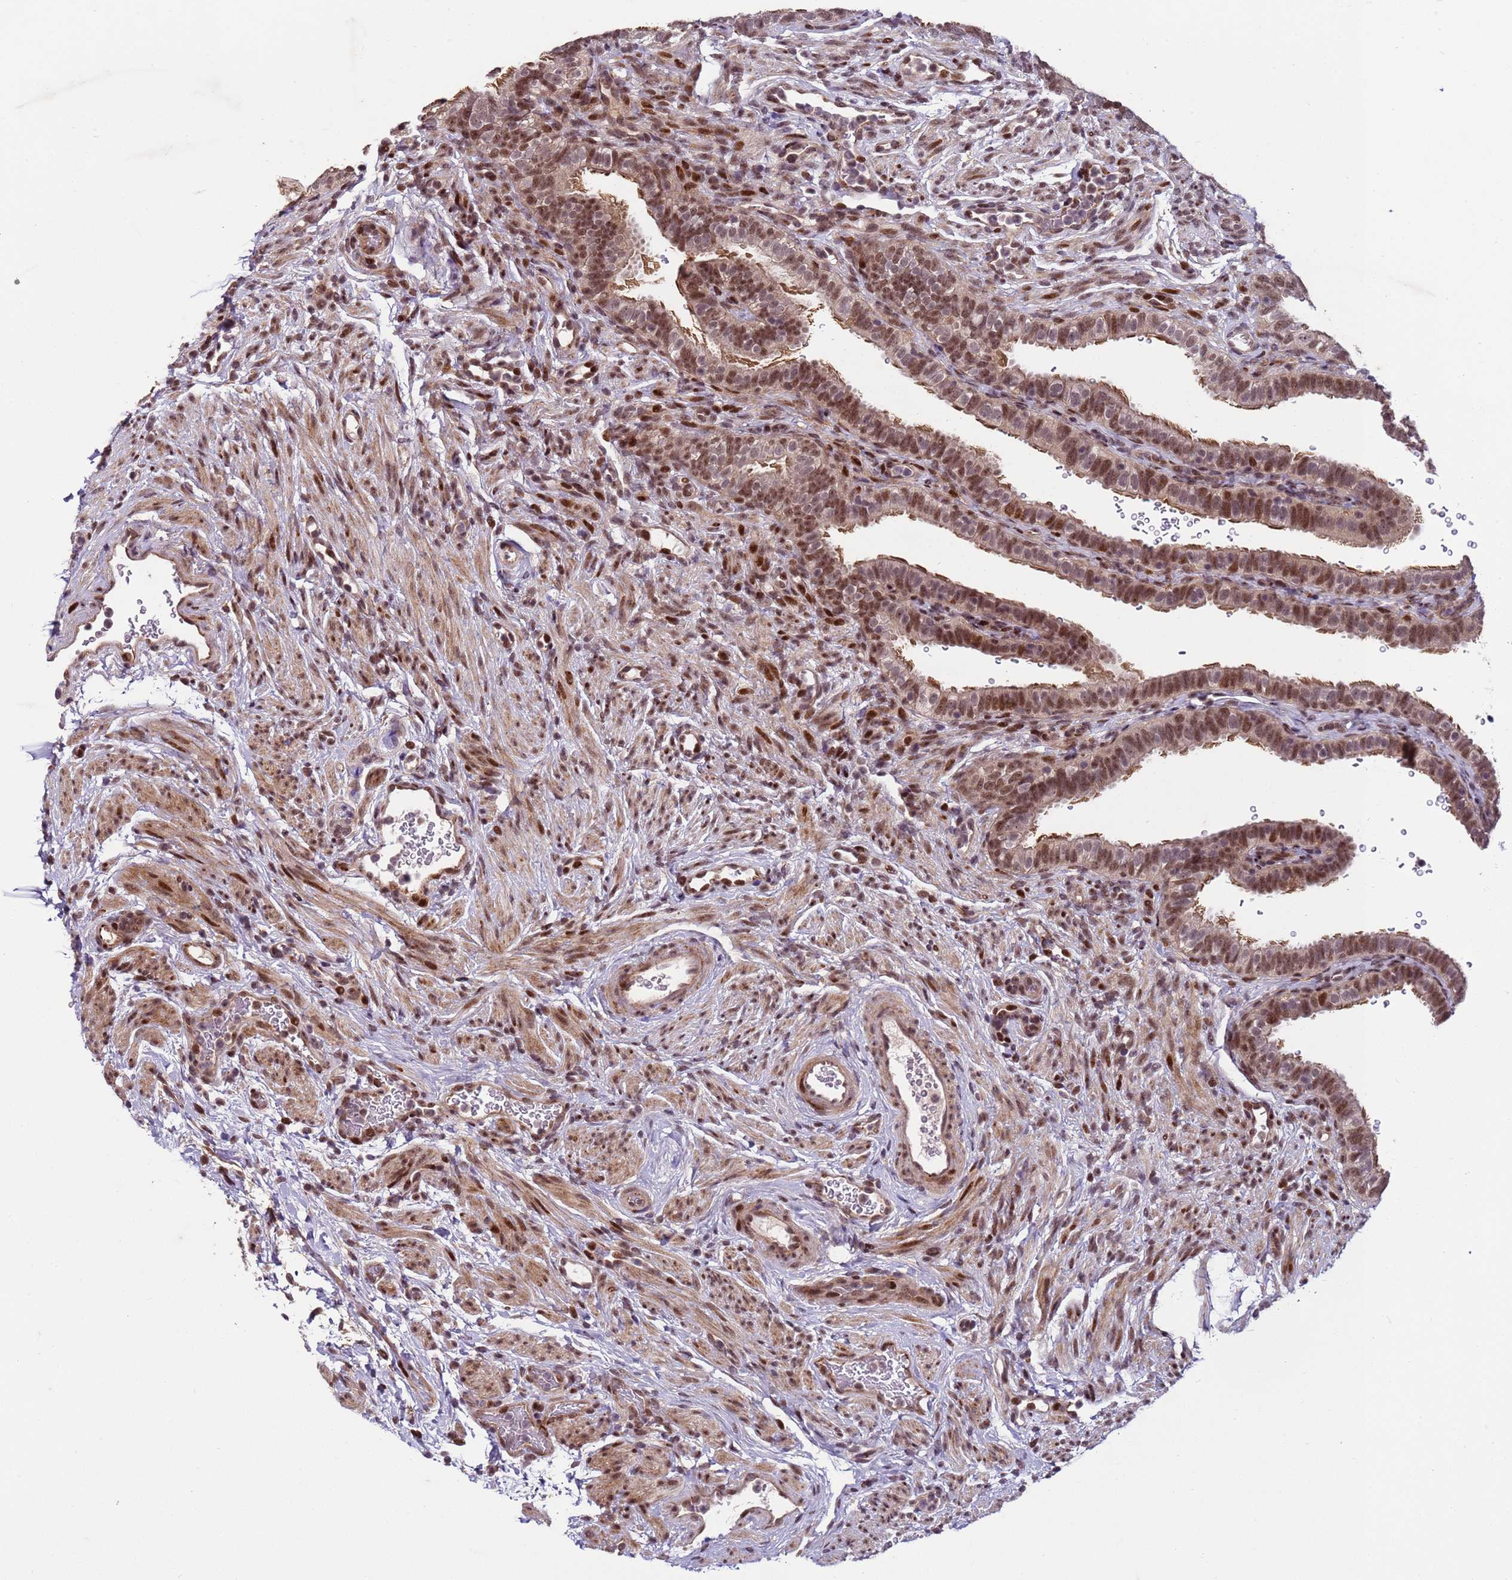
{"staining": {"intensity": "moderate", "quantity": "25%-75%", "location": "nuclear"}, "tissue": "fallopian tube", "cell_type": "Glandular cells", "image_type": "normal", "snomed": [{"axis": "morphology", "description": "Normal tissue, NOS"}, {"axis": "topography", "description": "Fallopian tube"}], "caption": "Immunohistochemical staining of benign human fallopian tube displays medium levels of moderate nuclear expression in about 25%-75% of glandular cells. (Stains: DAB in brown, nuclei in blue, Microscopy: brightfield microscopy at high magnification).", "gene": "SHC3", "patient": {"sex": "female", "age": 41}}